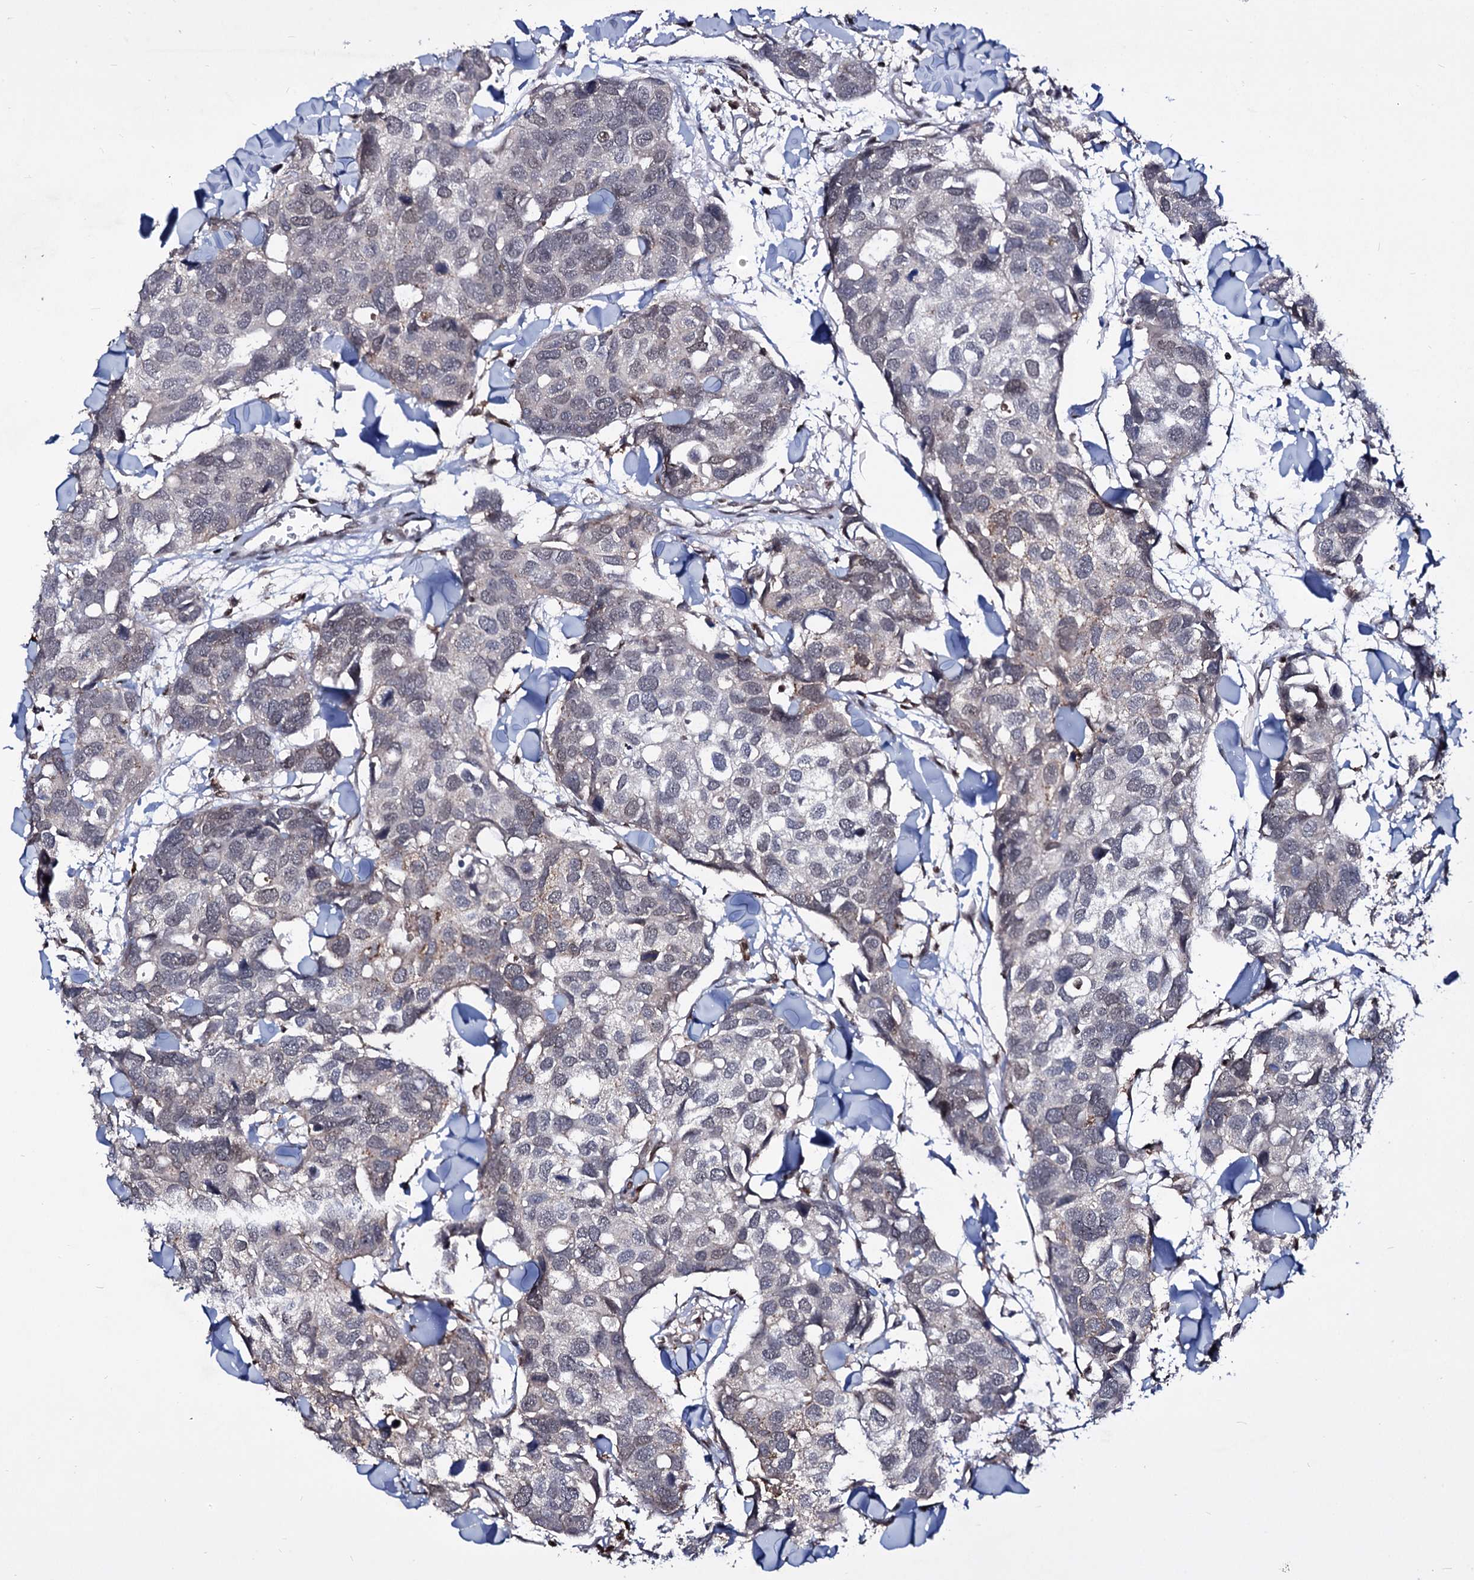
{"staining": {"intensity": "moderate", "quantity": "<25%", "location": "cytoplasmic/membranous"}, "tissue": "breast cancer", "cell_type": "Tumor cells", "image_type": "cancer", "snomed": [{"axis": "morphology", "description": "Duct carcinoma"}, {"axis": "topography", "description": "Breast"}], "caption": "A photomicrograph of human infiltrating ductal carcinoma (breast) stained for a protein reveals moderate cytoplasmic/membranous brown staining in tumor cells.", "gene": "SMCHD1", "patient": {"sex": "female", "age": 83}}